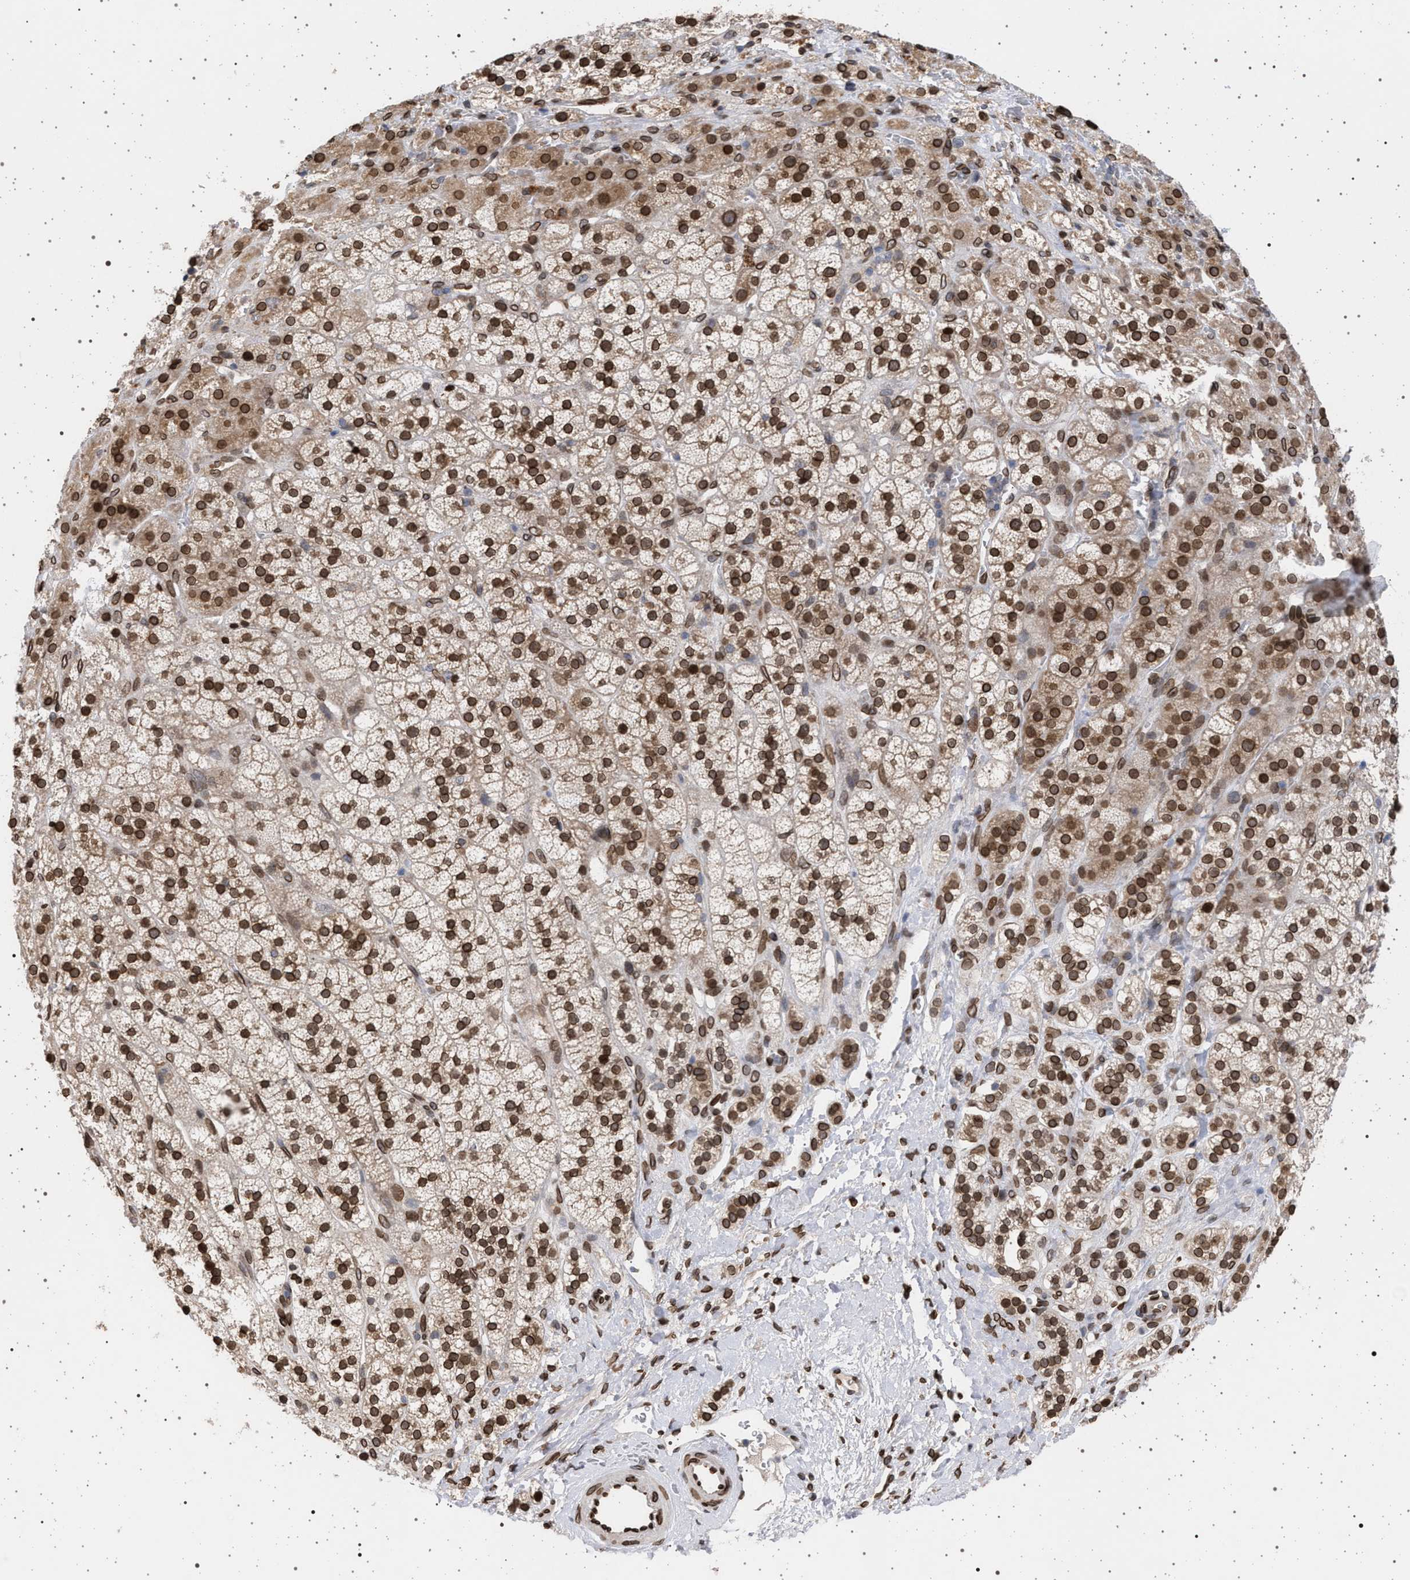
{"staining": {"intensity": "strong", "quantity": "25%-75%", "location": "cytoplasmic/membranous,nuclear"}, "tissue": "adrenal gland", "cell_type": "Glandular cells", "image_type": "normal", "snomed": [{"axis": "morphology", "description": "Normal tissue, NOS"}, {"axis": "topography", "description": "Adrenal gland"}], "caption": "Immunohistochemical staining of benign human adrenal gland shows high levels of strong cytoplasmic/membranous,nuclear positivity in approximately 25%-75% of glandular cells.", "gene": "ING2", "patient": {"sex": "male", "age": 56}}